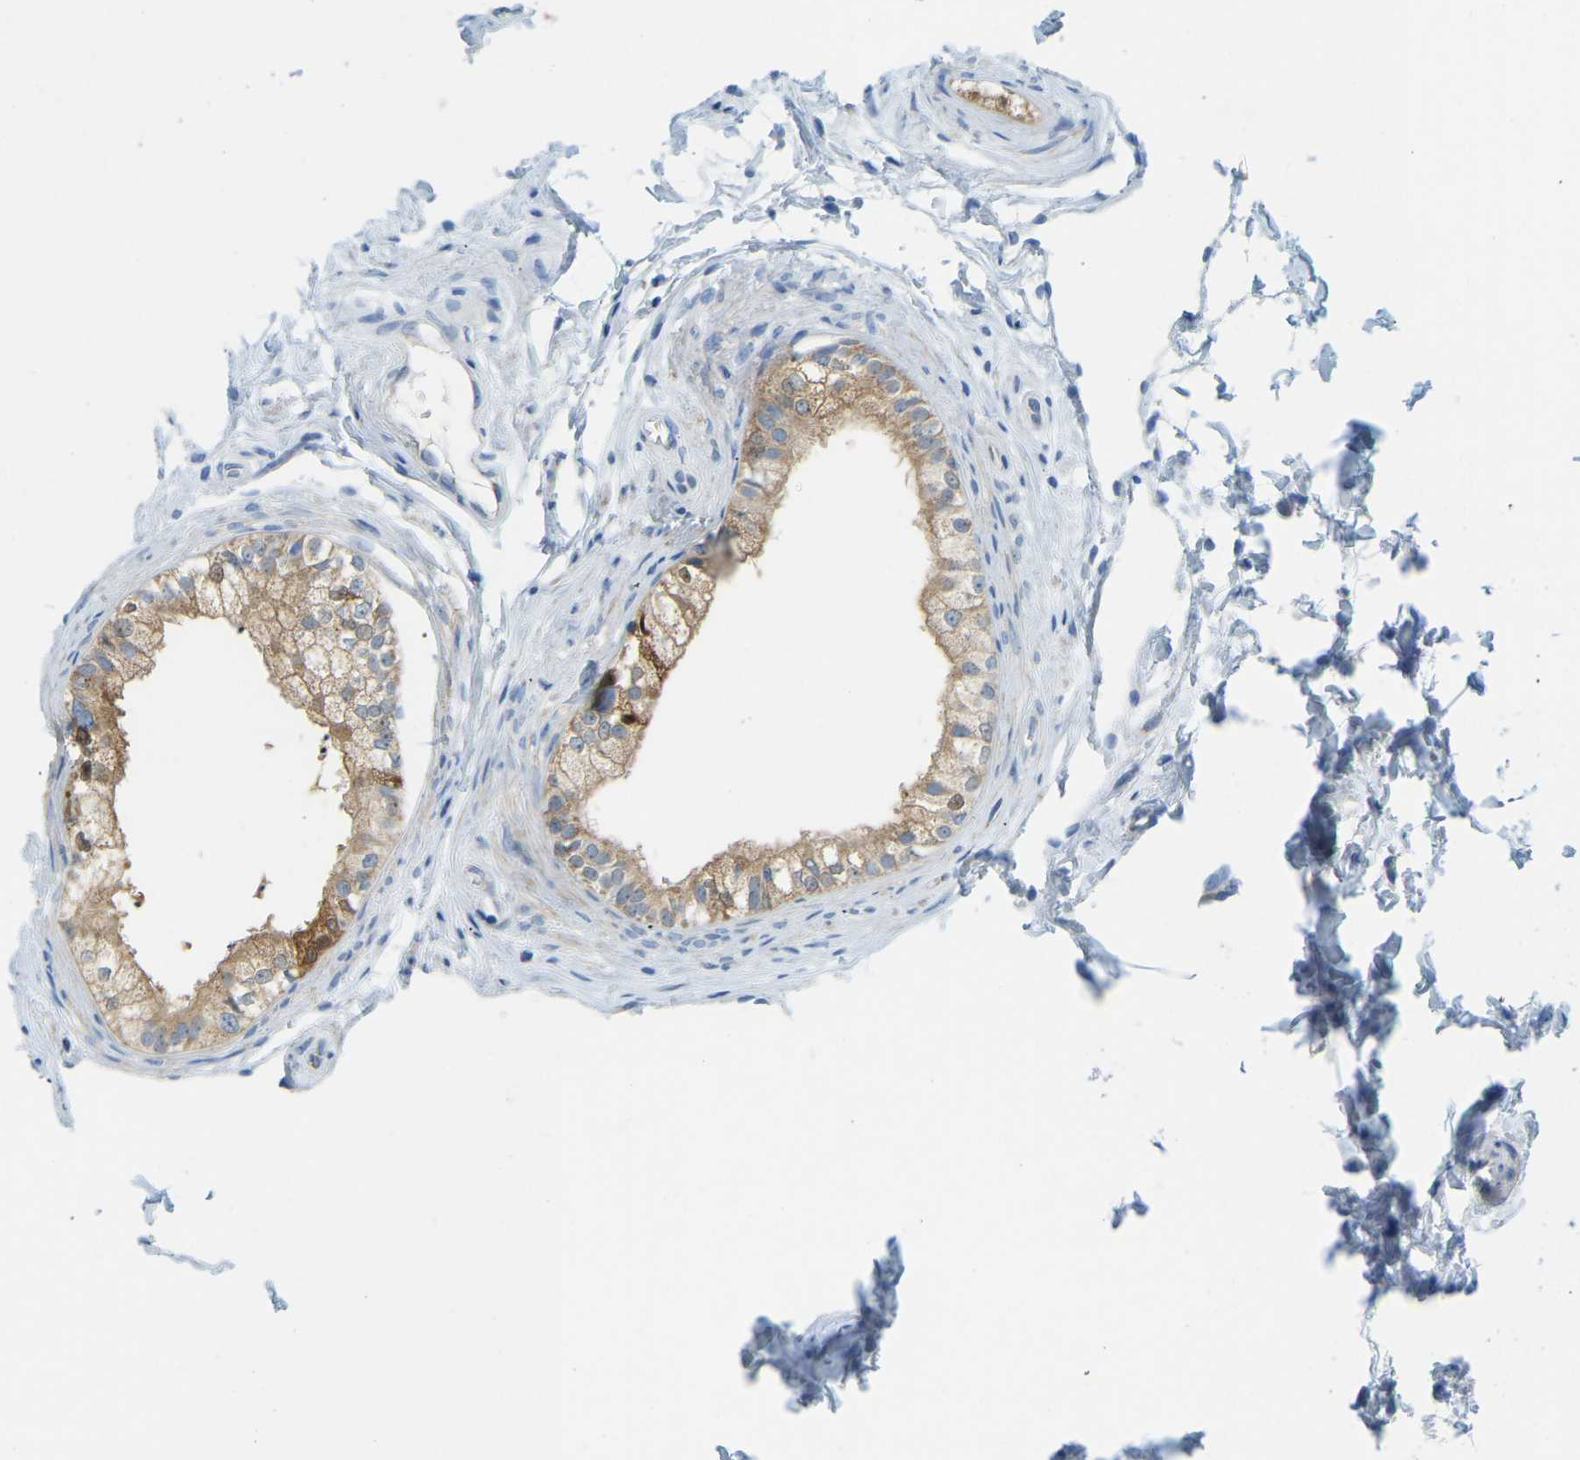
{"staining": {"intensity": "moderate", "quantity": "25%-75%", "location": "cytoplasmic/membranous"}, "tissue": "epididymis", "cell_type": "Glandular cells", "image_type": "normal", "snomed": [{"axis": "morphology", "description": "Normal tissue, NOS"}, {"axis": "topography", "description": "Epididymis"}], "caption": "Epididymis stained with immunohistochemistry (IHC) exhibits moderate cytoplasmic/membranous expression in about 25%-75% of glandular cells.", "gene": "GDA", "patient": {"sex": "male", "age": 56}}